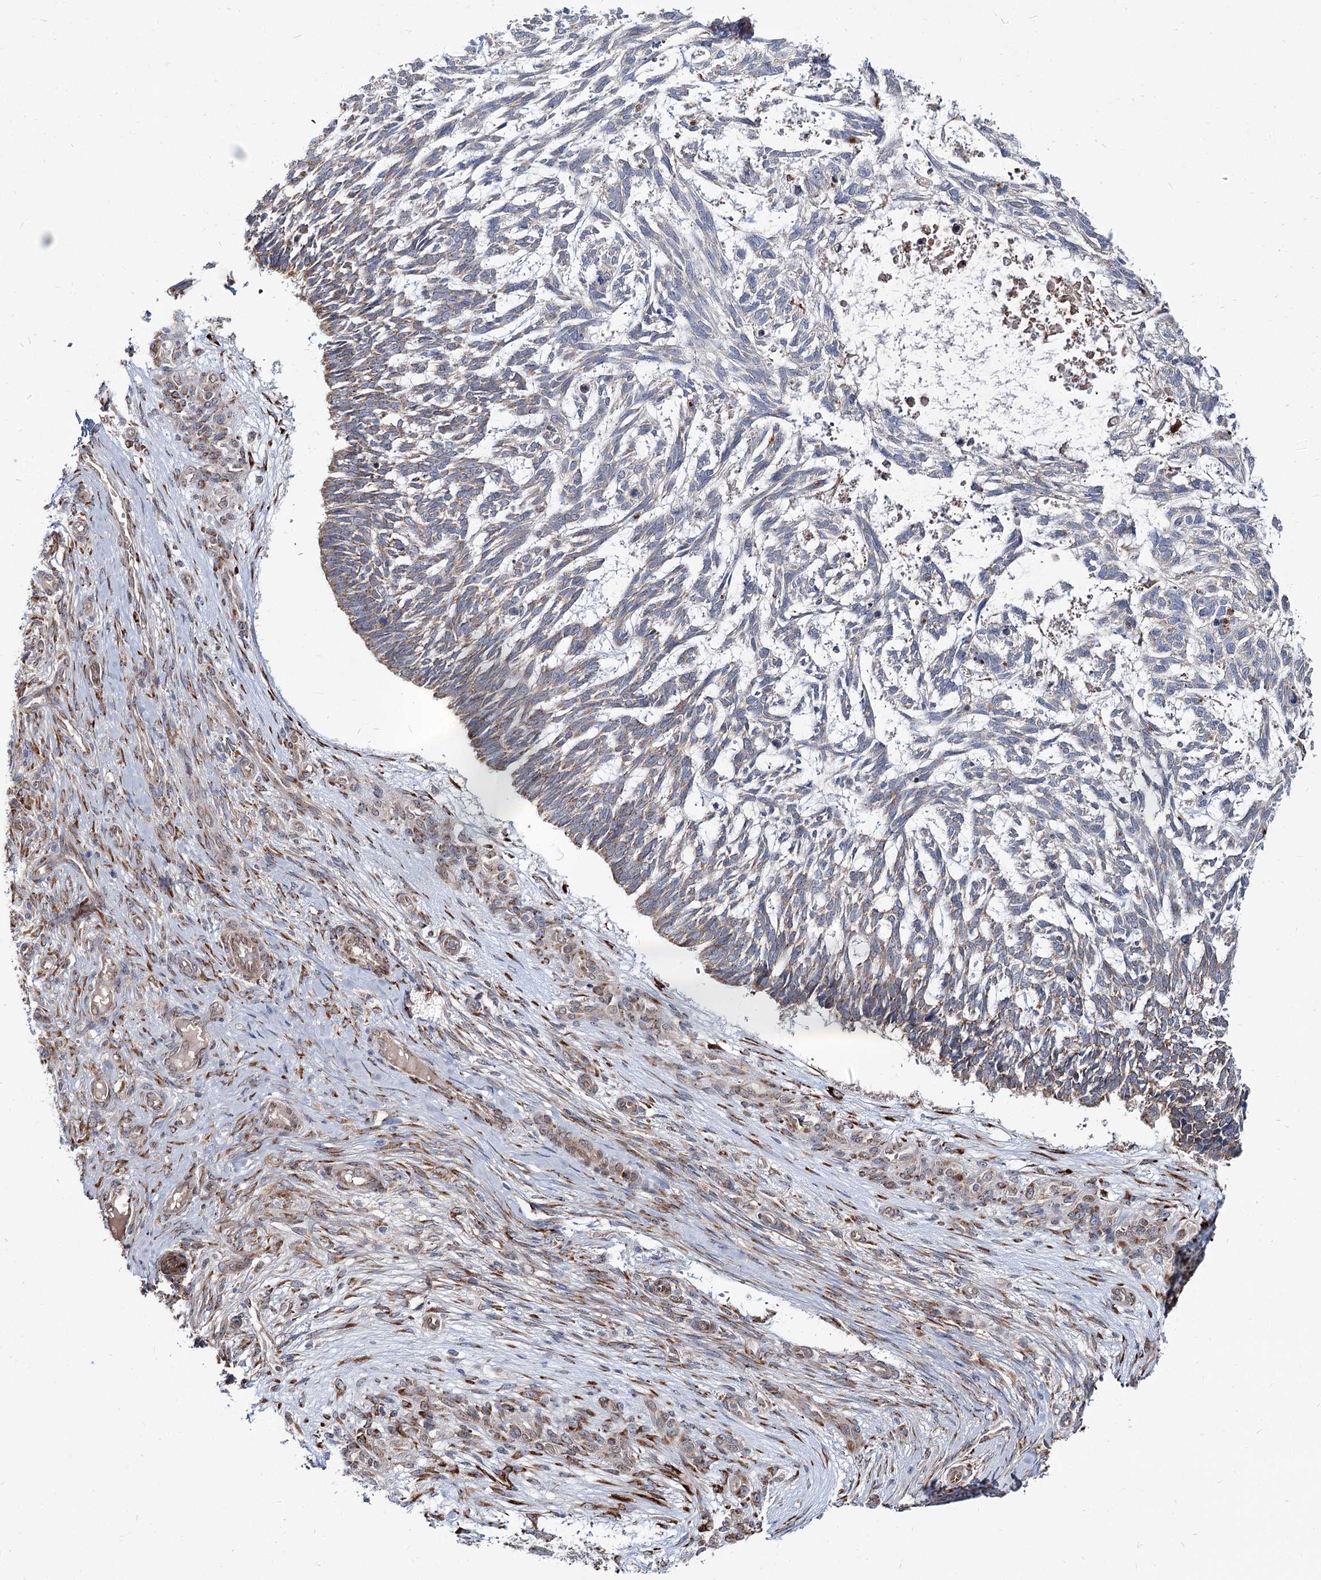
{"staining": {"intensity": "weak", "quantity": "<25%", "location": "cytoplasmic/membranous"}, "tissue": "skin cancer", "cell_type": "Tumor cells", "image_type": "cancer", "snomed": [{"axis": "morphology", "description": "Basal cell carcinoma"}, {"axis": "topography", "description": "Skin"}], "caption": "A photomicrograph of skin cancer (basal cell carcinoma) stained for a protein displays no brown staining in tumor cells.", "gene": "SPART", "patient": {"sex": "male", "age": 88}}